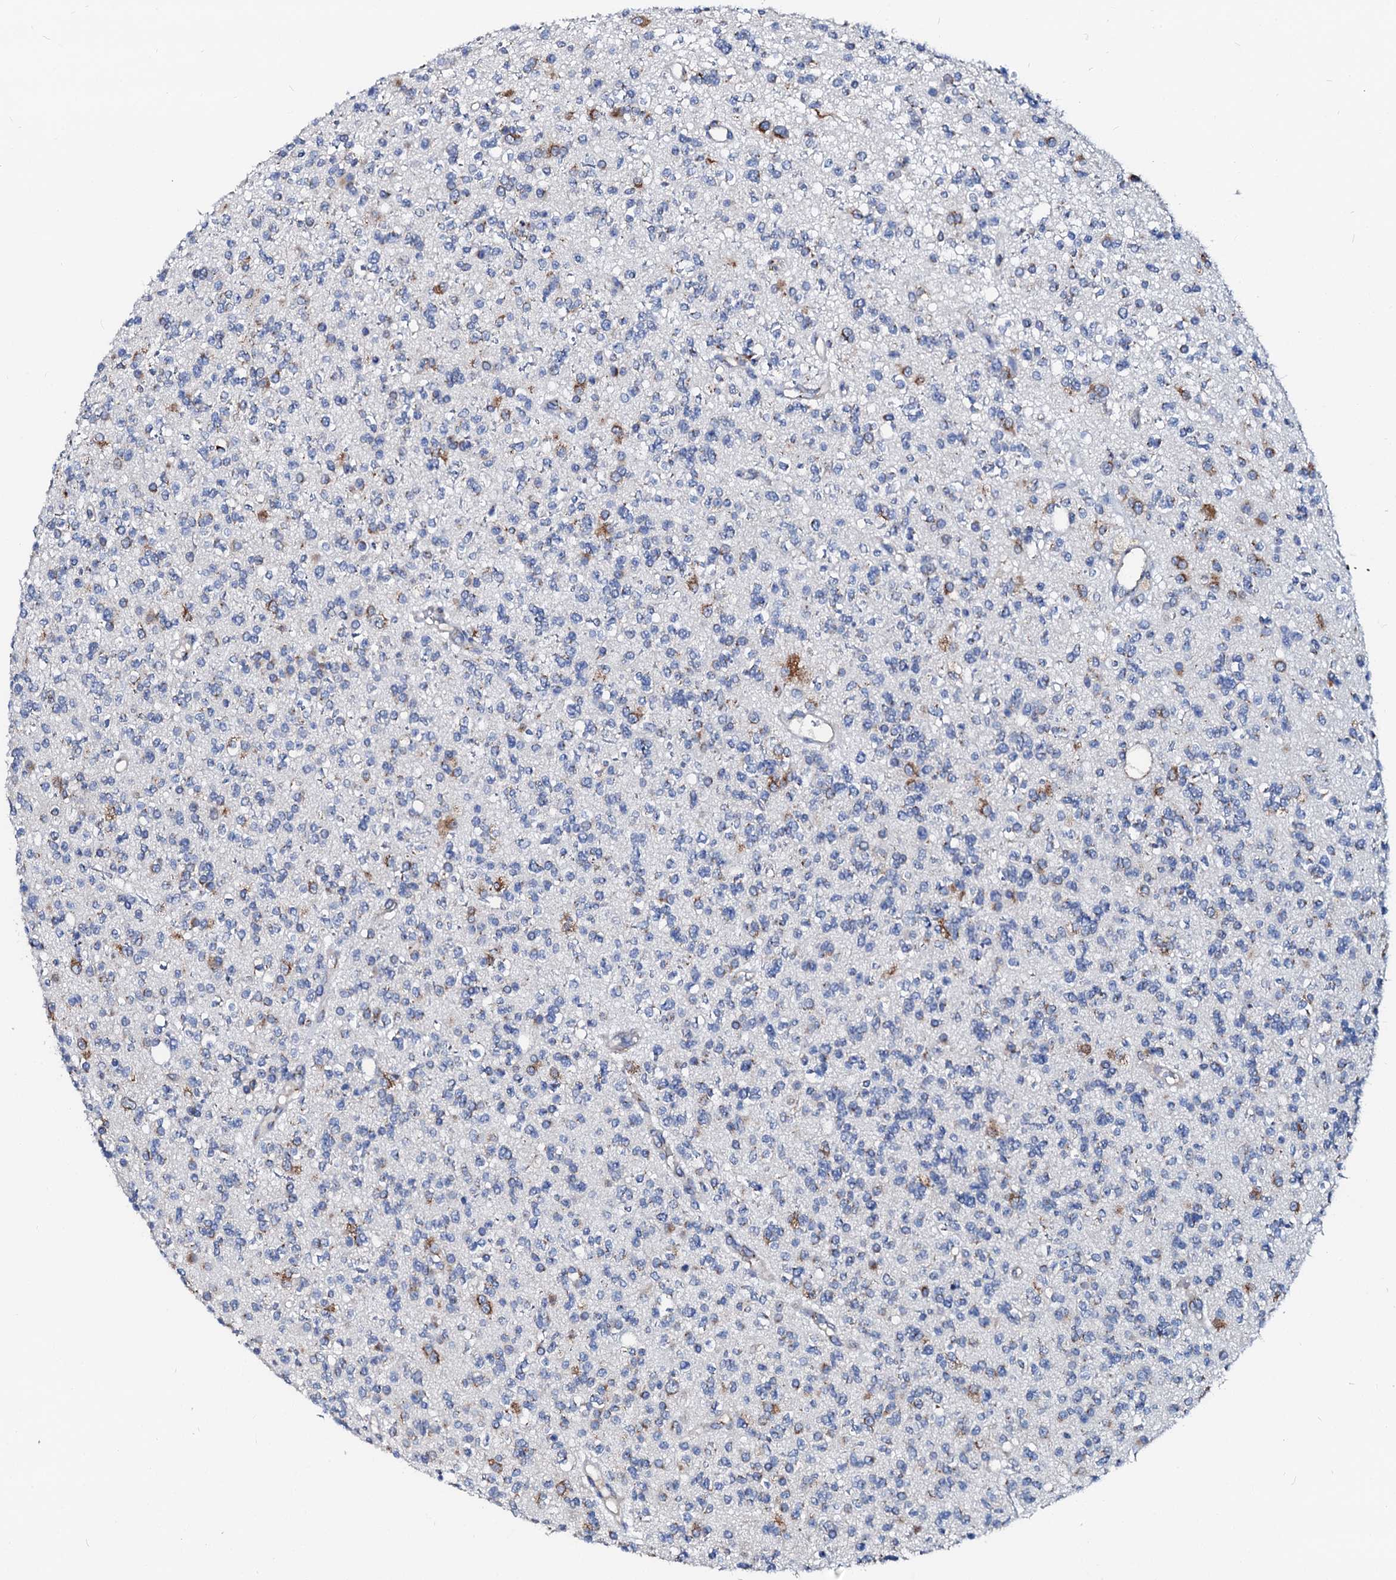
{"staining": {"intensity": "moderate", "quantity": "<25%", "location": "cytoplasmic/membranous"}, "tissue": "glioma", "cell_type": "Tumor cells", "image_type": "cancer", "snomed": [{"axis": "morphology", "description": "Glioma, malignant, High grade"}, {"axis": "topography", "description": "Brain"}], "caption": "A brown stain shows moderate cytoplasmic/membranous positivity of a protein in high-grade glioma (malignant) tumor cells.", "gene": "LMAN1", "patient": {"sex": "male", "age": 34}}